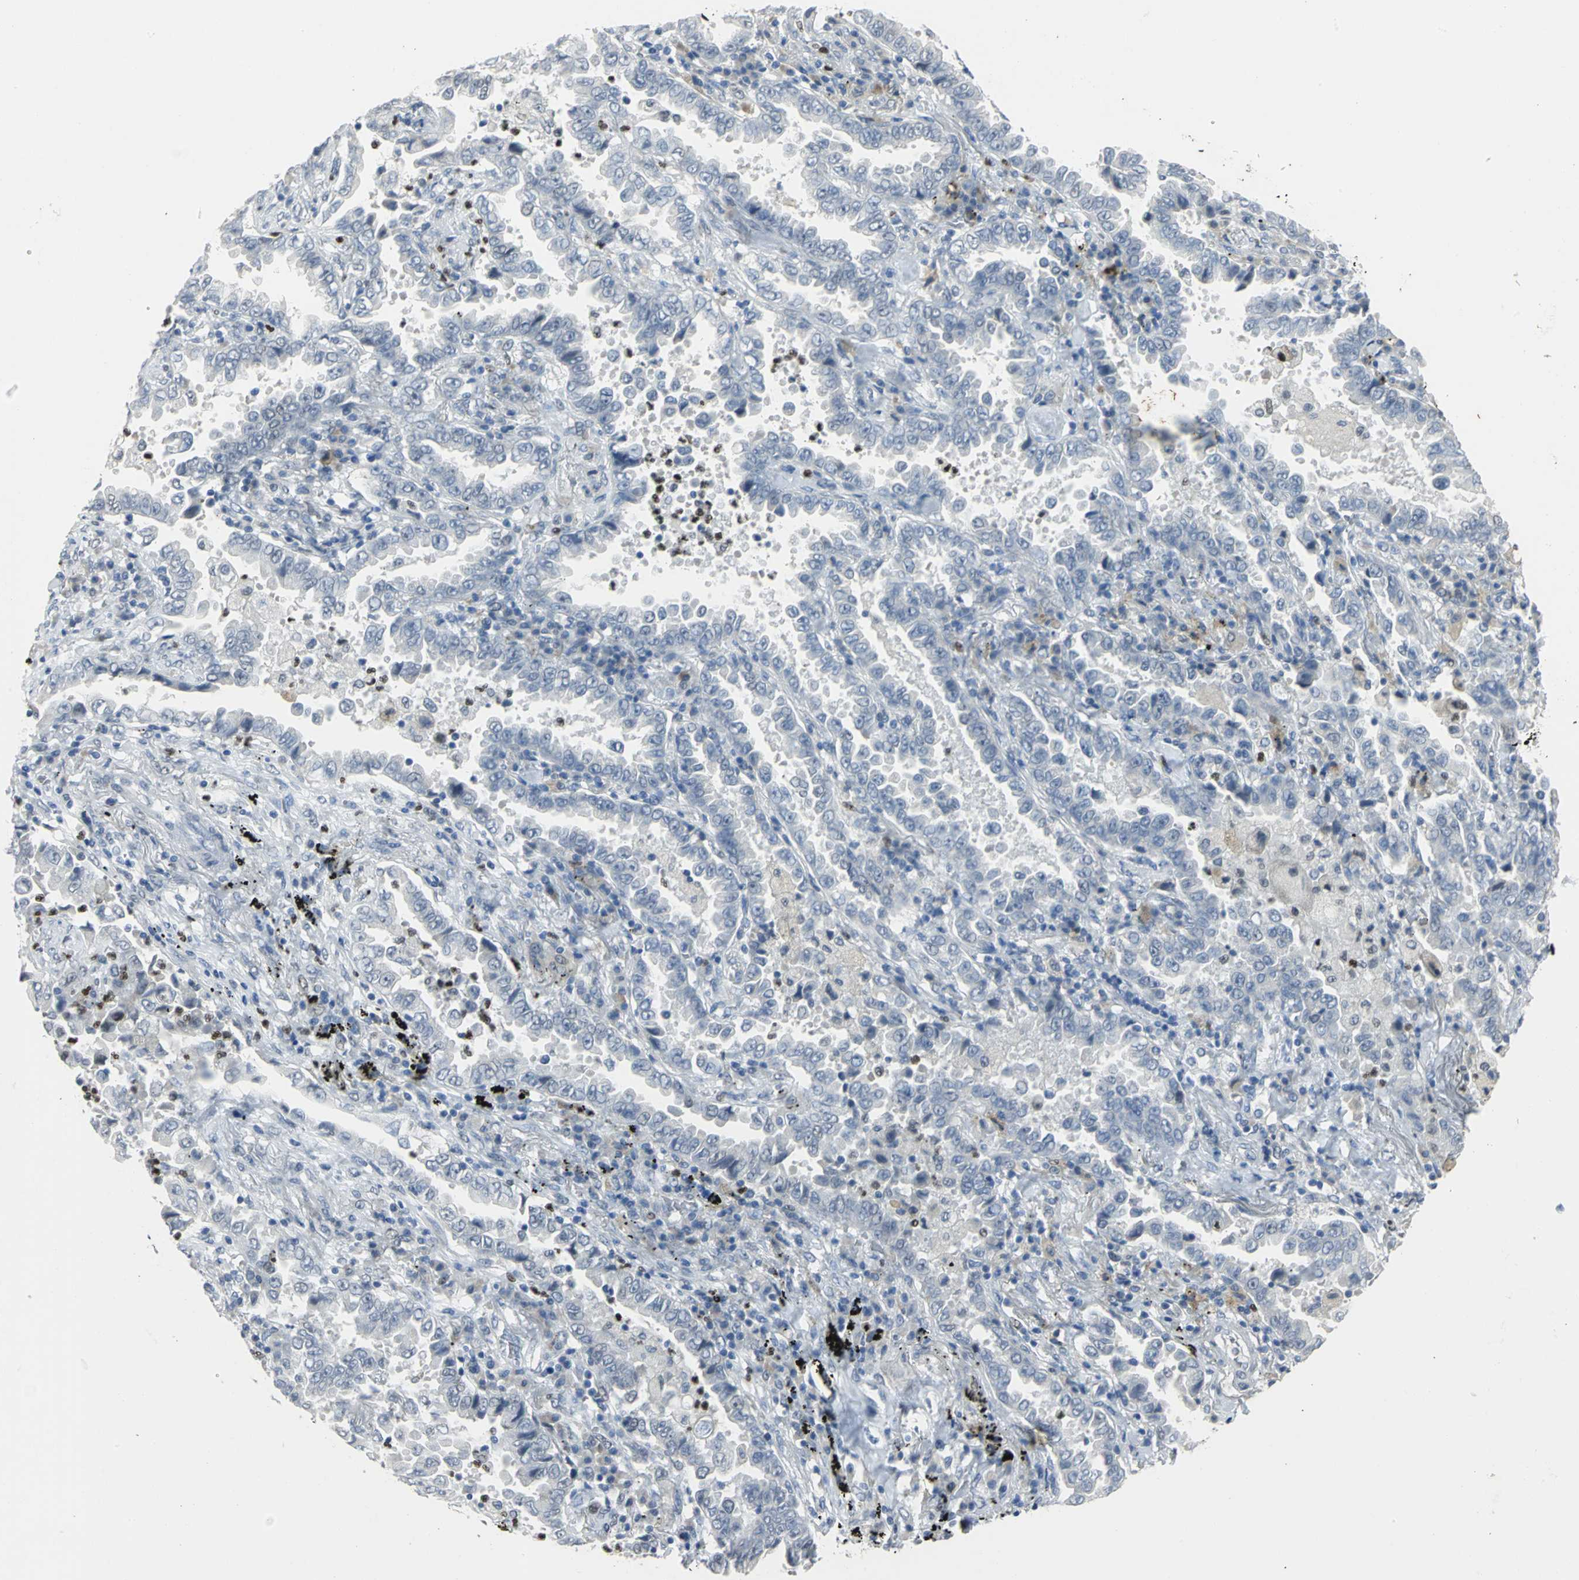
{"staining": {"intensity": "negative", "quantity": "none", "location": "none"}, "tissue": "lung cancer", "cell_type": "Tumor cells", "image_type": "cancer", "snomed": [{"axis": "morphology", "description": "Normal tissue, NOS"}, {"axis": "morphology", "description": "Inflammation, NOS"}, {"axis": "morphology", "description": "Adenocarcinoma, NOS"}, {"axis": "topography", "description": "Lung"}], "caption": "DAB (3,3'-diaminobenzidine) immunohistochemical staining of lung adenocarcinoma demonstrates no significant staining in tumor cells. (Stains: DAB IHC with hematoxylin counter stain, Microscopy: brightfield microscopy at high magnification).", "gene": "BCL6", "patient": {"sex": "female", "age": 64}}